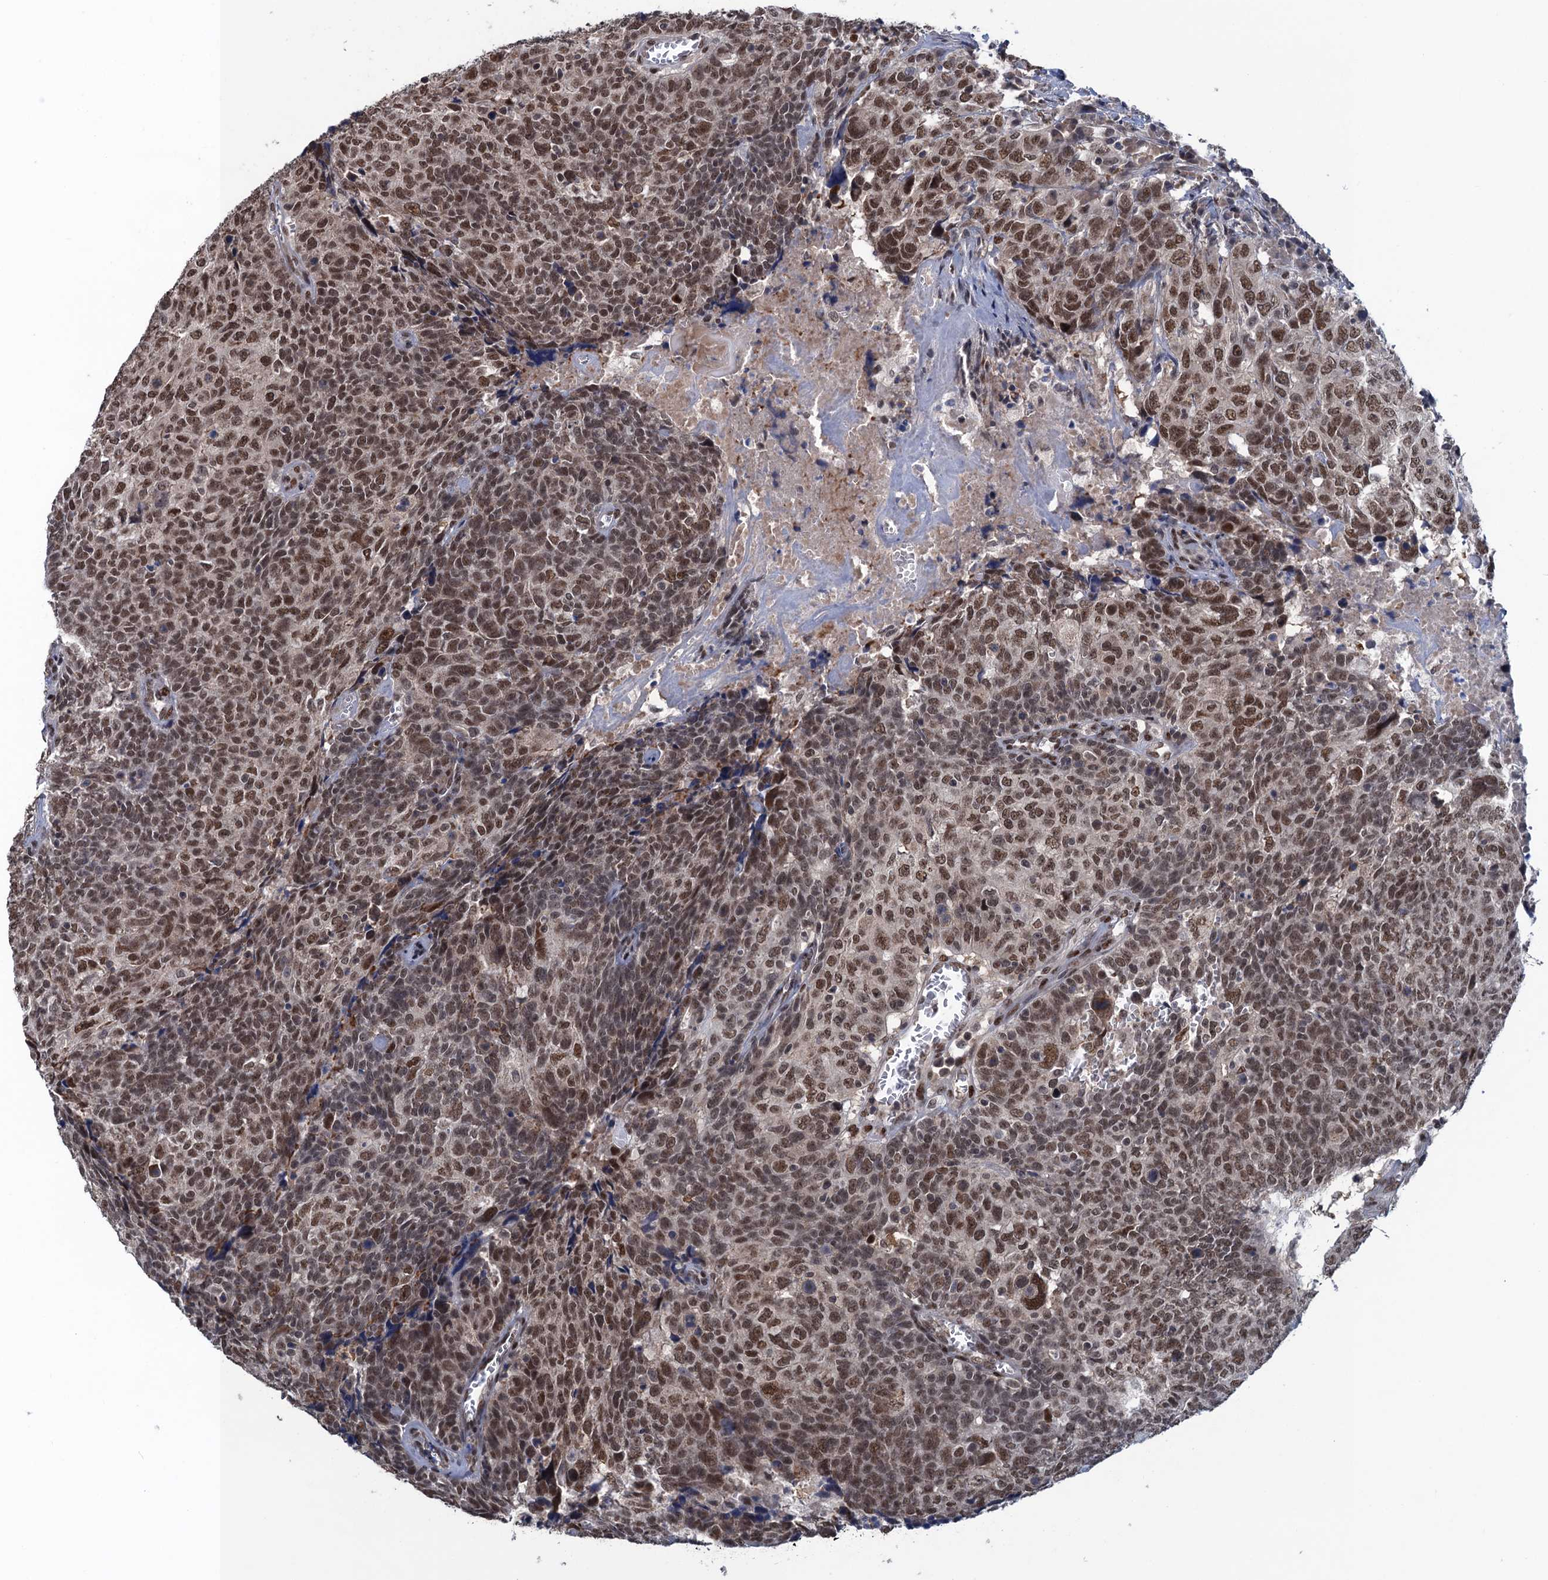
{"staining": {"intensity": "moderate", "quantity": ">75%", "location": "nuclear"}, "tissue": "head and neck cancer", "cell_type": "Tumor cells", "image_type": "cancer", "snomed": [{"axis": "morphology", "description": "Squamous cell carcinoma, NOS"}, {"axis": "topography", "description": "Head-Neck"}], "caption": "Tumor cells display moderate nuclear positivity in approximately >75% of cells in head and neck cancer (squamous cell carcinoma). (brown staining indicates protein expression, while blue staining denotes nuclei).", "gene": "SAE1", "patient": {"sex": "male", "age": 66}}